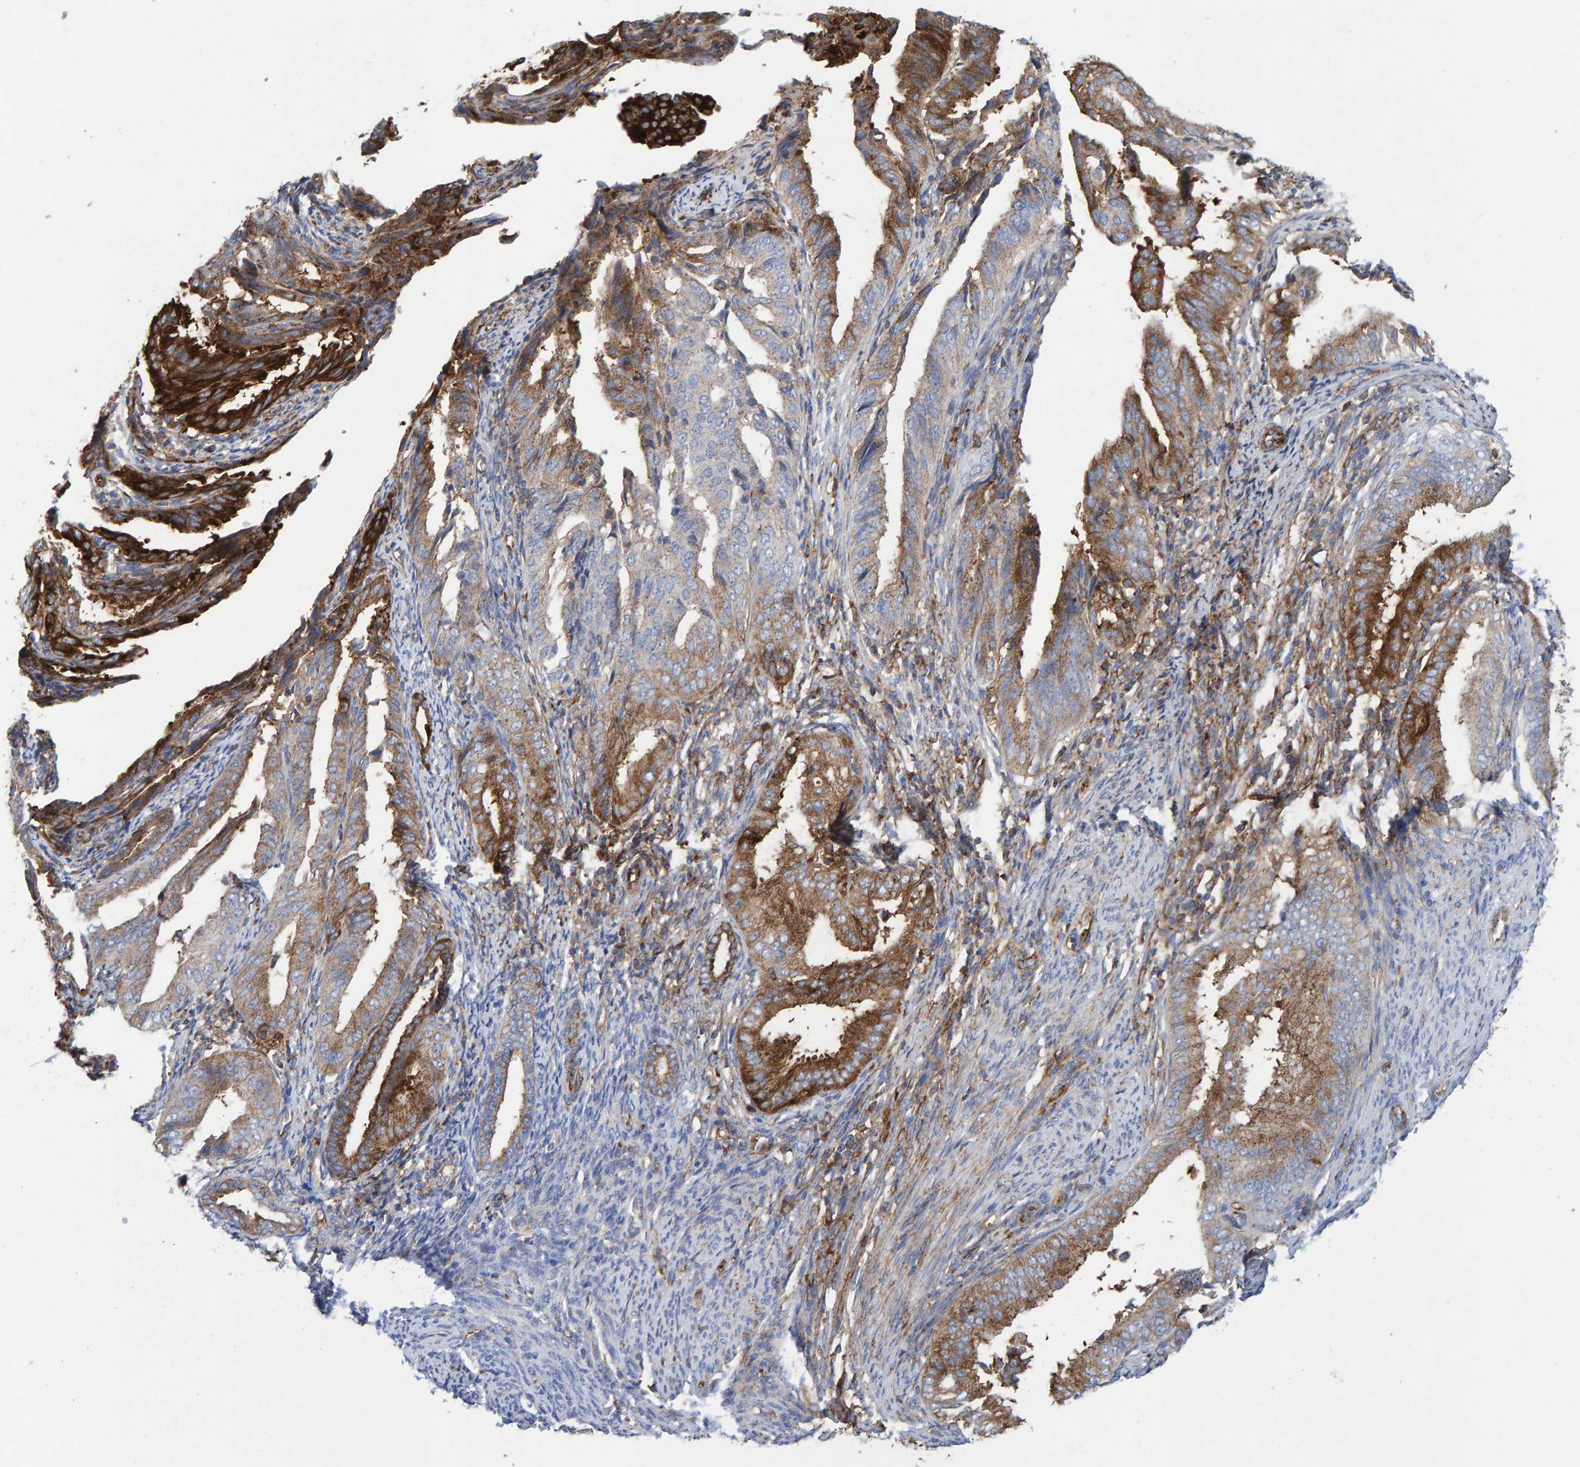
{"staining": {"intensity": "strong", "quantity": ">75%", "location": "cytoplasmic/membranous"}, "tissue": "endometrial cancer", "cell_type": "Tumor cells", "image_type": "cancer", "snomed": [{"axis": "morphology", "description": "Adenocarcinoma, NOS"}, {"axis": "topography", "description": "Endometrium"}], "caption": "About >75% of tumor cells in endometrial cancer display strong cytoplasmic/membranous protein positivity as visualized by brown immunohistochemical staining.", "gene": "MVP", "patient": {"sex": "female", "age": 58}}